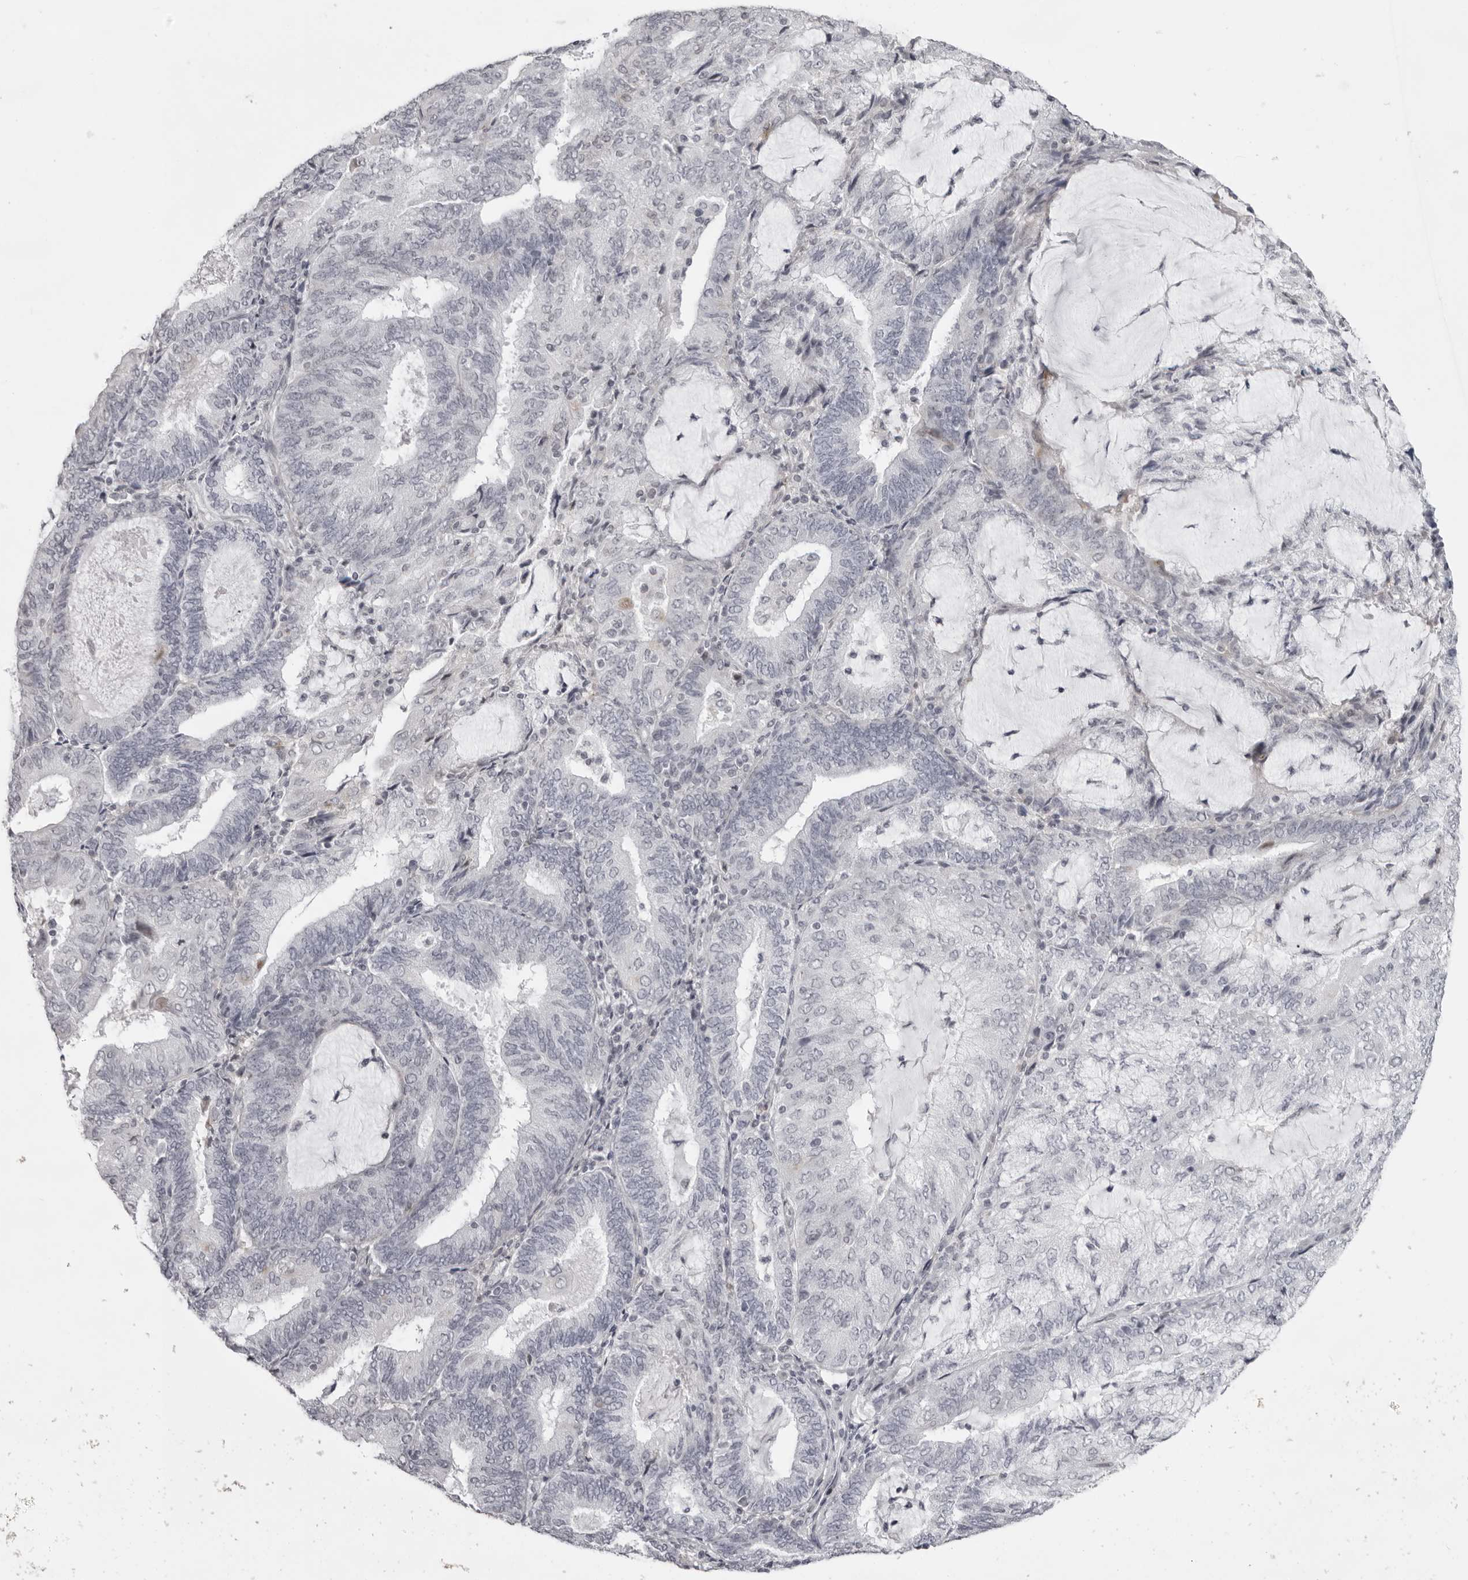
{"staining": {"intensity": "negative", "quantity": "none", "location": "none"}, "tissue": "endometrial cancer", "cell_type": "Tumor cells", "image_type": "cancer", "snomed": [{"axis": "morphology", "description": "Adenocarcinoma, NOS"}, {"axis": "topography", "description": "Endometrium"}], "caption": "The immunohistochemistry (IHC) histopathology image has no significant positivity in tumor cells of endometrial cancer tissue.", "gene": "NUDT18", "patient": {"sex": "female", "age": 81}}